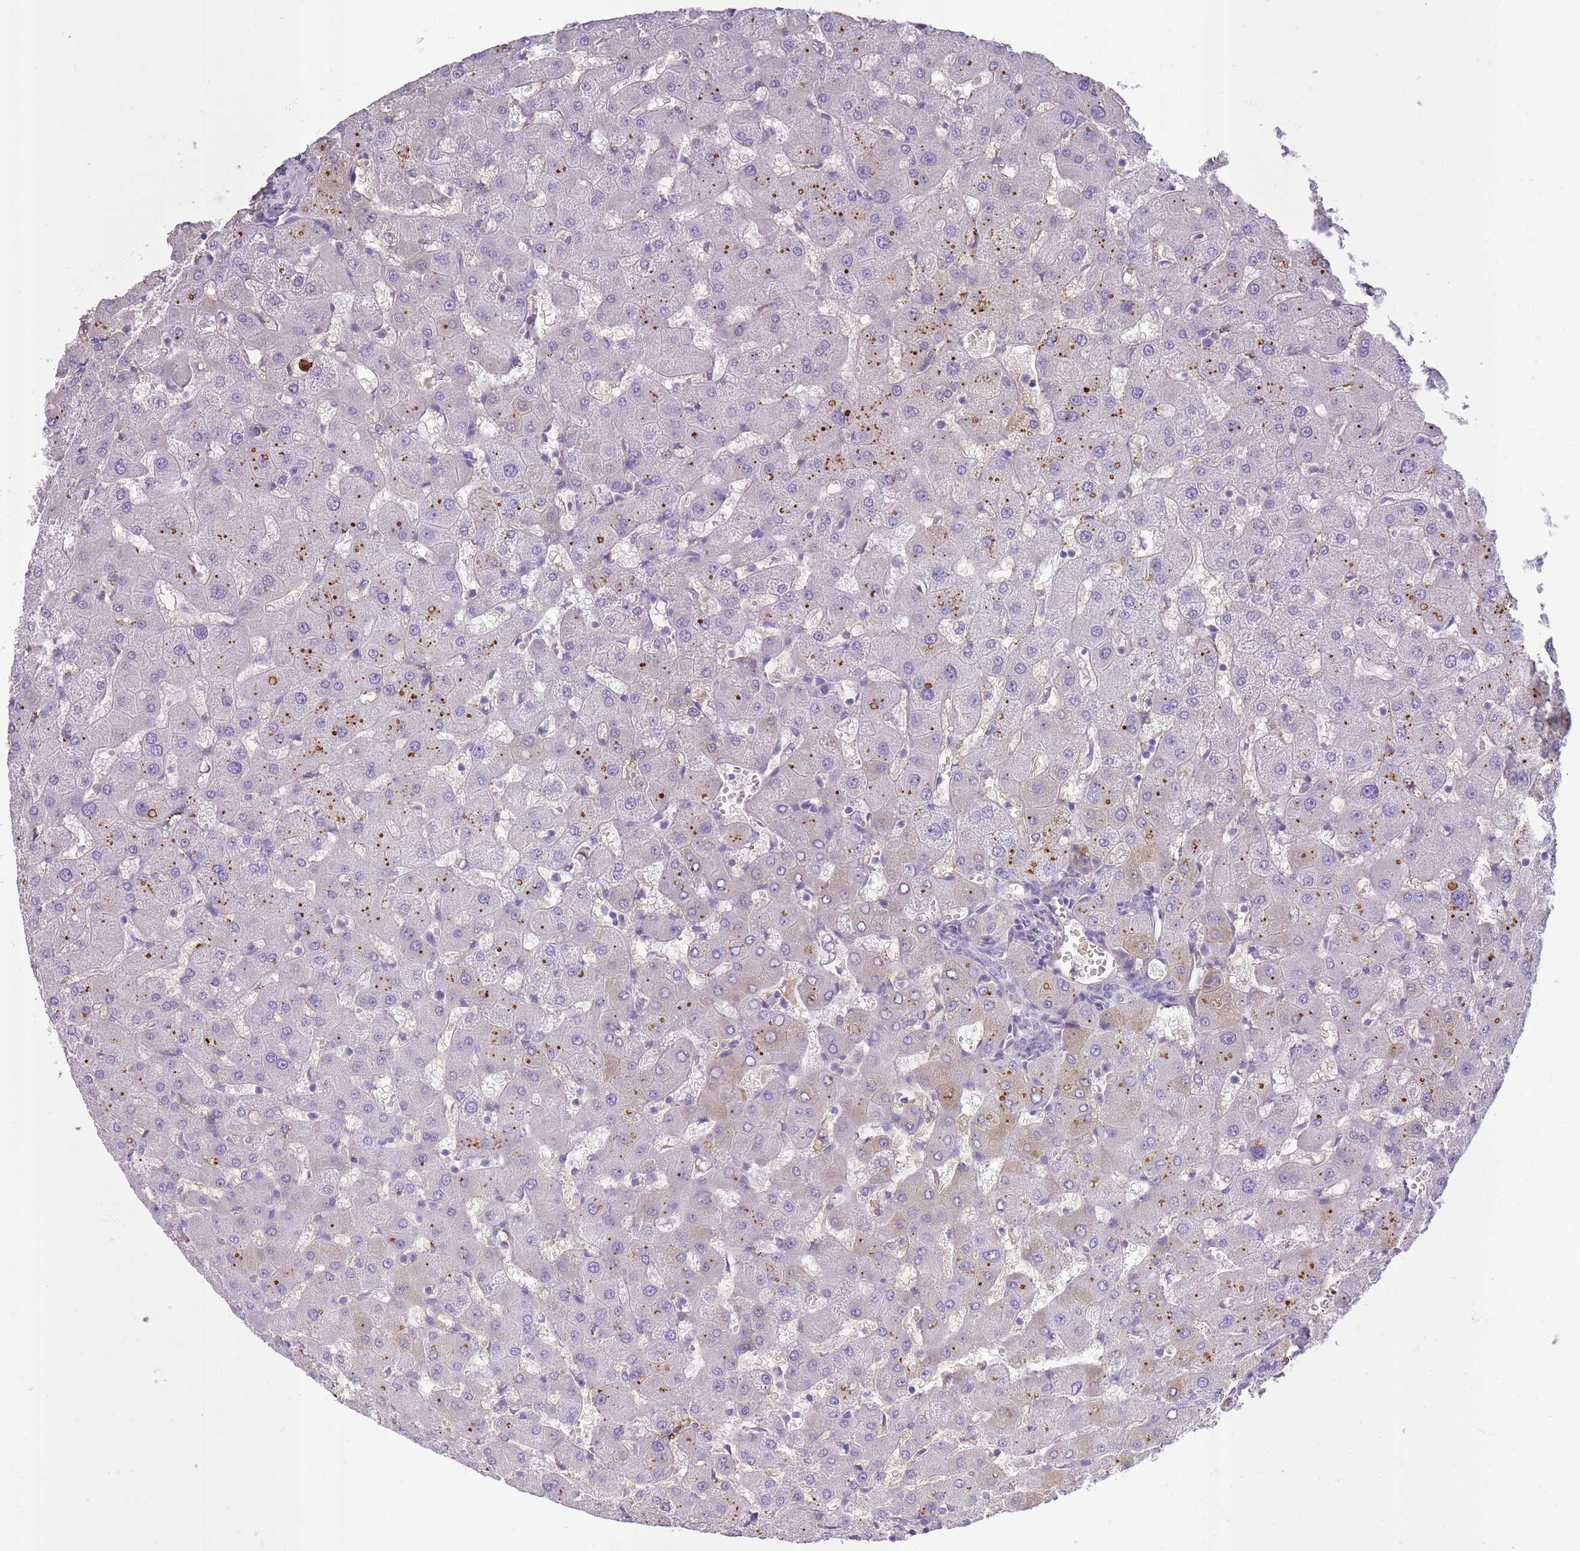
{"staining": {"intensity": "negative", "quantity": "none", "location": "none"}, "tissue": "liver", "cell_type": "Cholangiocytes", "image_type": "normal", "snomed": [{"axis": "morphology", "description": "Normal tissue, NOS"}, {"axis": "topography", "description": "Liver"}], "caption": "Immunohistochemistry (IHC) of benign liver demonstrates no expression in cholangiocytes.", "gene": "IGKV1", "patient": {"sex": "female", "age": 63}}